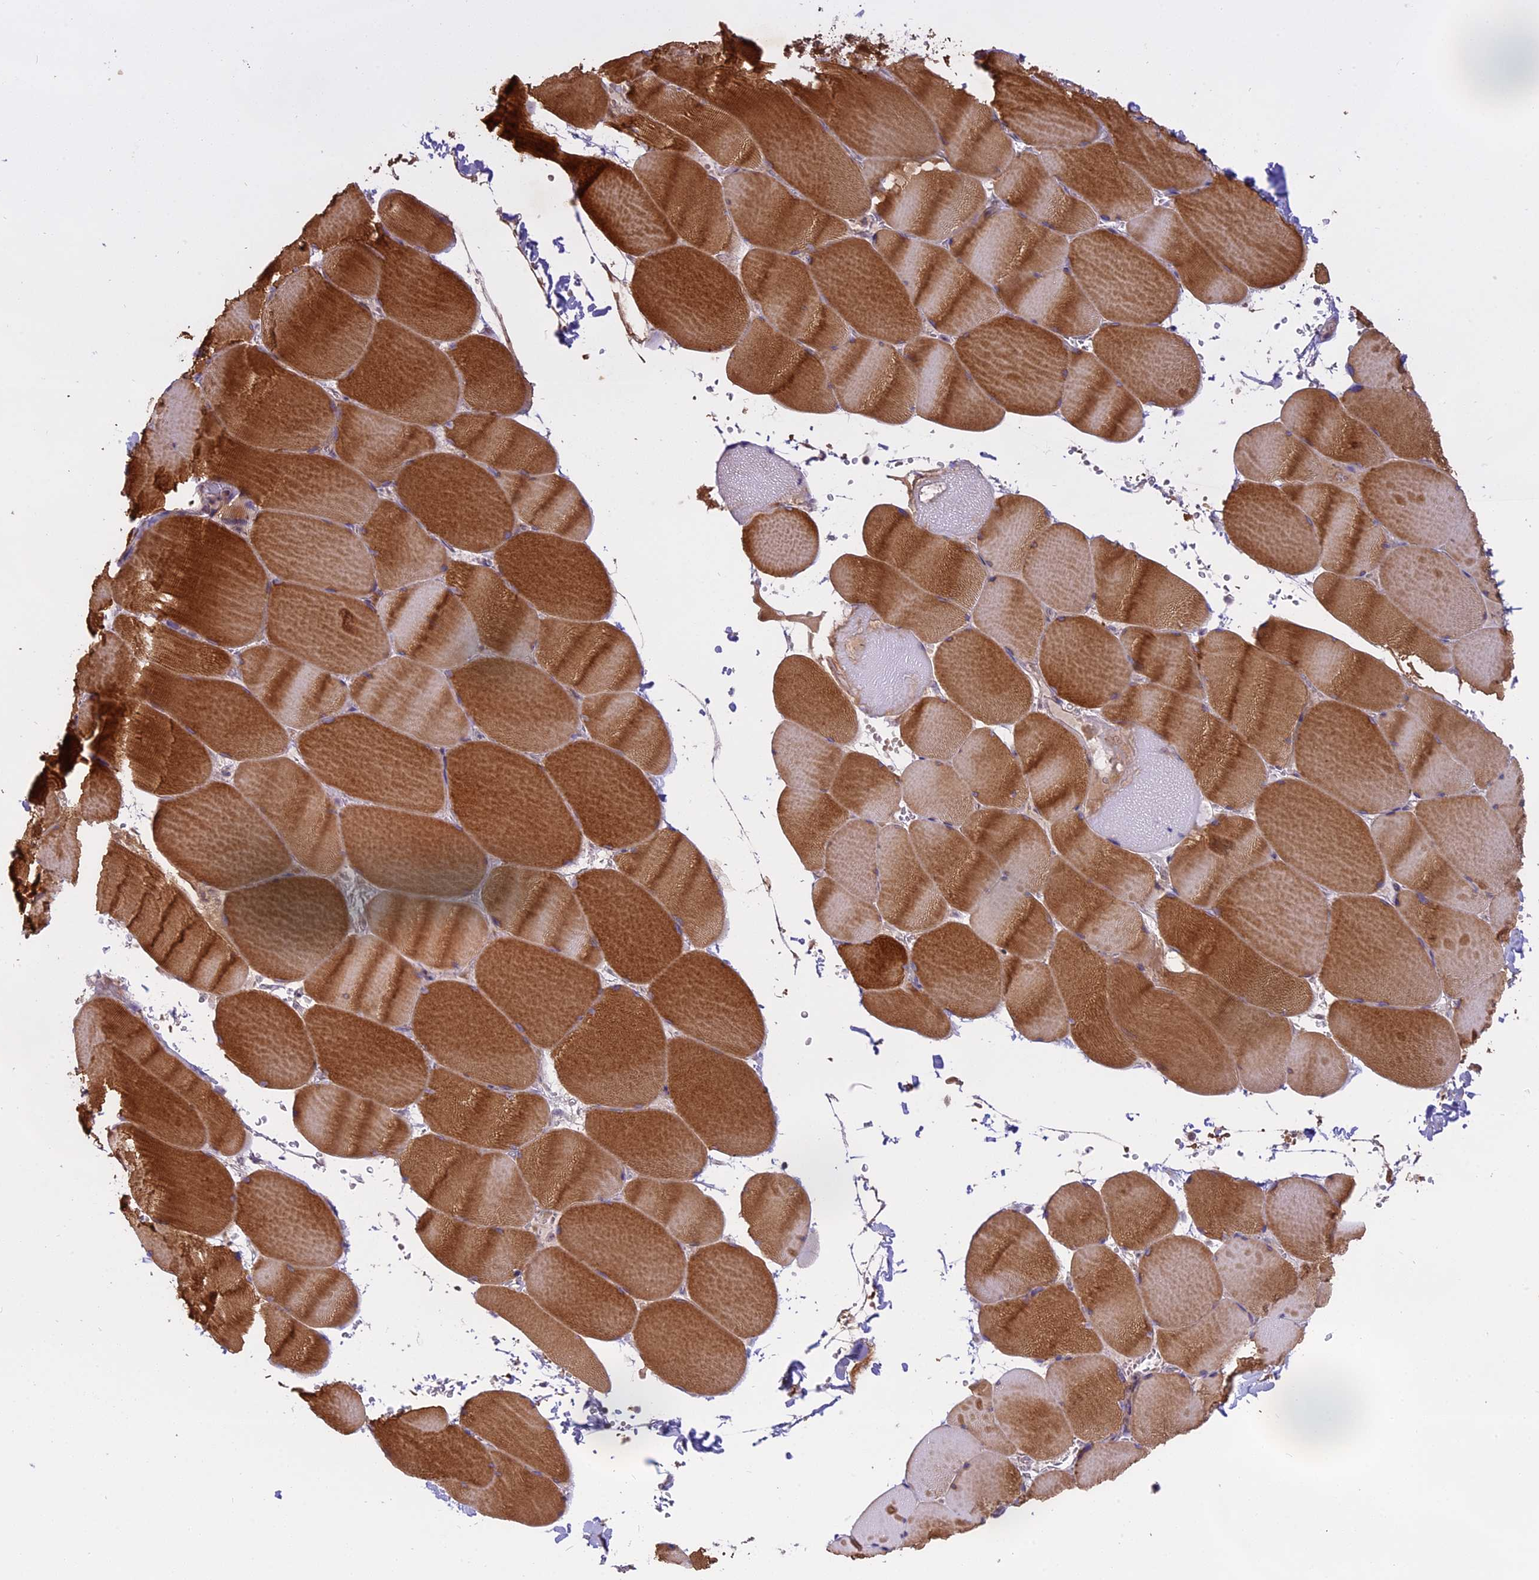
{"staining": {"intensity": "strong", "quantity": ">75%", "location": "cytoplasmic/membranous"}, "tissue": "skeletal muscle", "cell_type": "Myocytes", "image_type": "normal", "snomed": [{"axis": "morphology", "description": "Normal tissue, NOS"}, {"axis": "topography", "description": "Skeletal muscle"}, {"axis": "topography", "description": "Head-Neck"}], "caption": "High-magnification brightfield microscopy of normal skeletal muscle stained with DAB (brown) and counterstained with hematoxylin (blue). myocytes exhibit strong cytoplasmic/membranous staining is appreciated in about>75% of cells.", "gene": "MEMO1", "patient": {"sex": "male", "age": 66}}